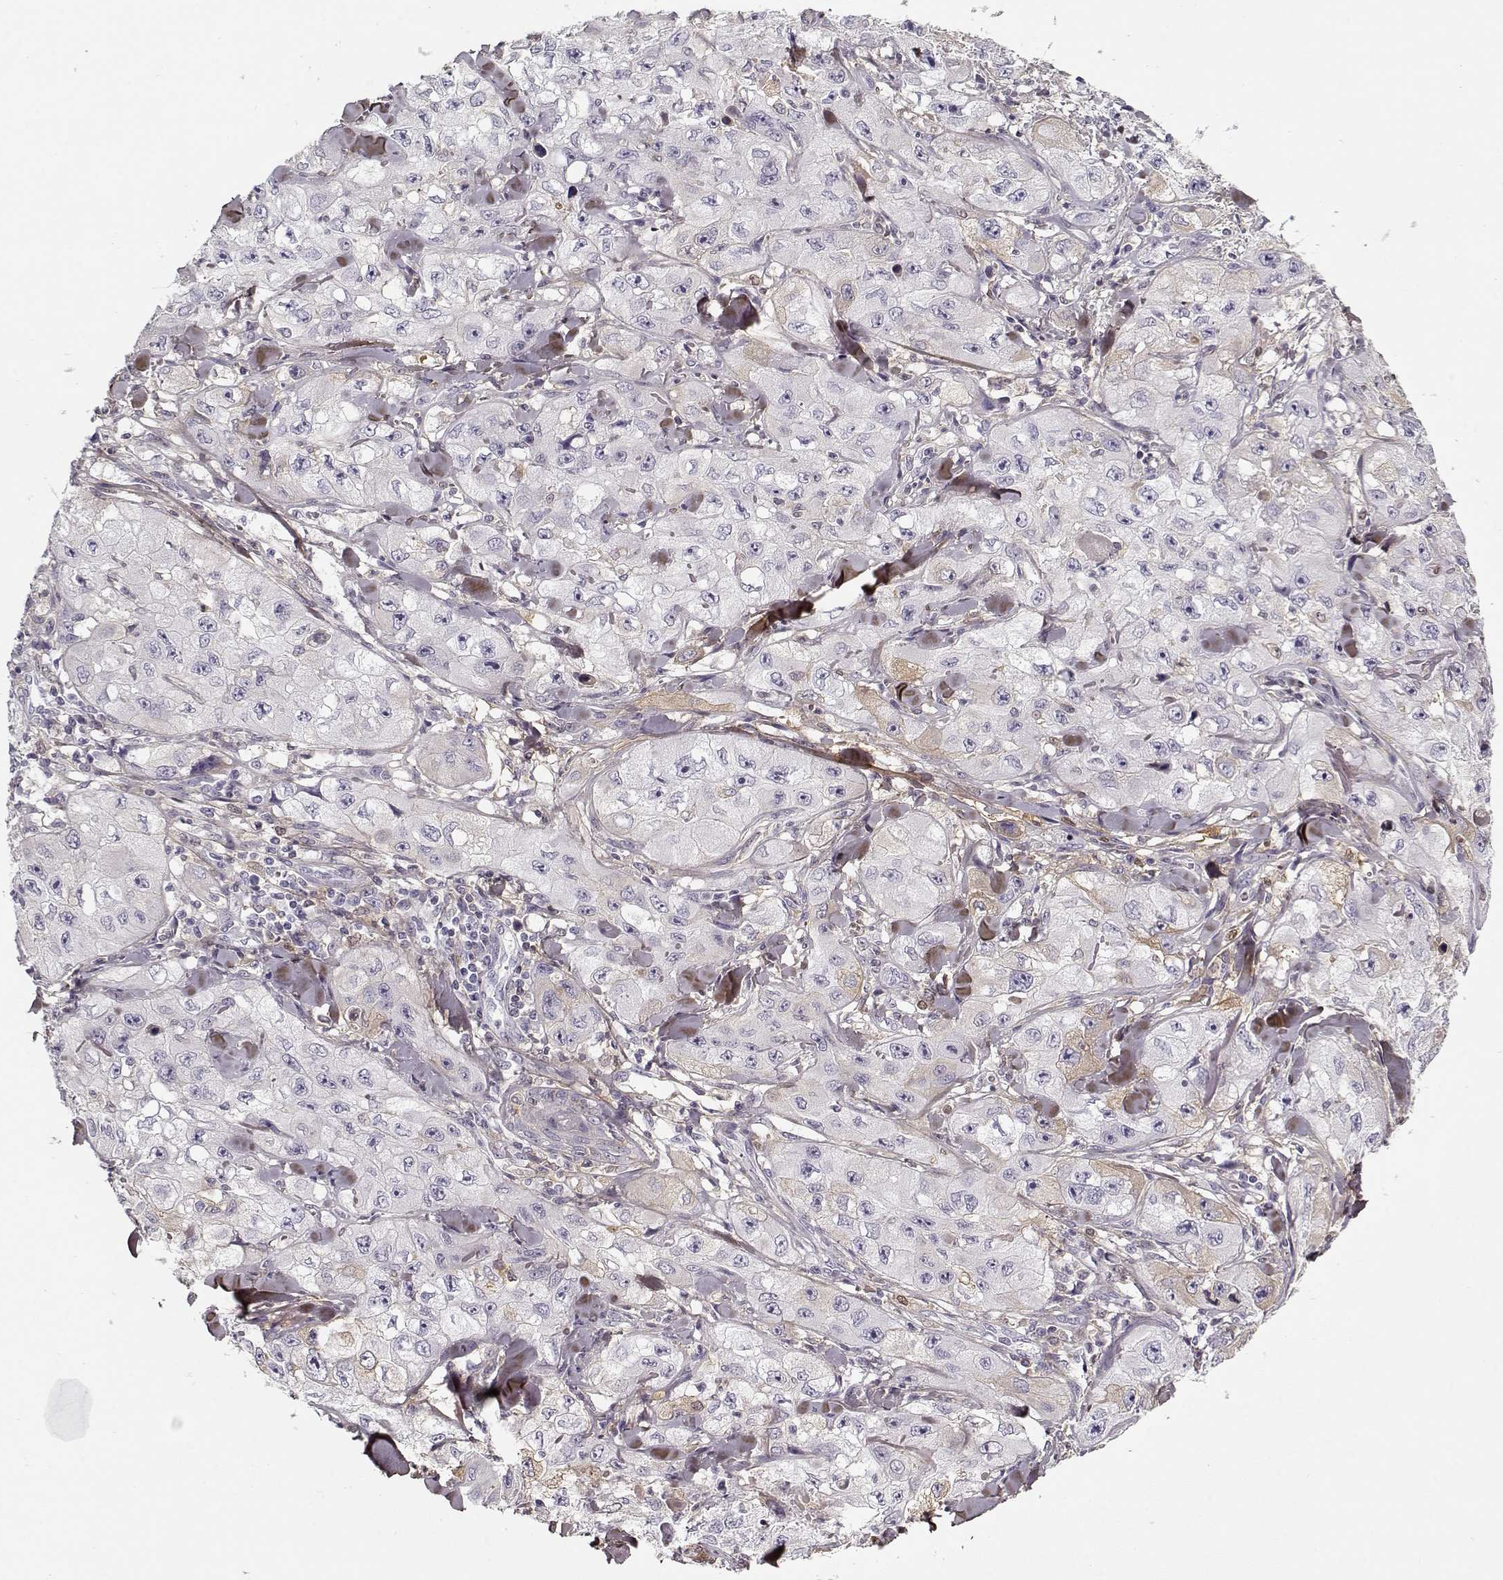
{"staining": {"intensity": "negative", "quantity": "none", "location": "none"}, "tissue": "skin cancer", "cell_type": "Tumor cells", "image_type": "cancer", "snomed": [{"axis": "morphology", "description": "Squamous cell carcinoma, NOS"}, {"axis": "topography", "description": "Skin"}, {"axis": "topography", "description": "Subcutis"}], "caption": "This is a histopathology image of IHC staining of skin cancer (squamous cell carcinoma), which shows no positivity in tumor cells.", "gene": "LUM", "patient": {"sex": "male", "age": 73}}